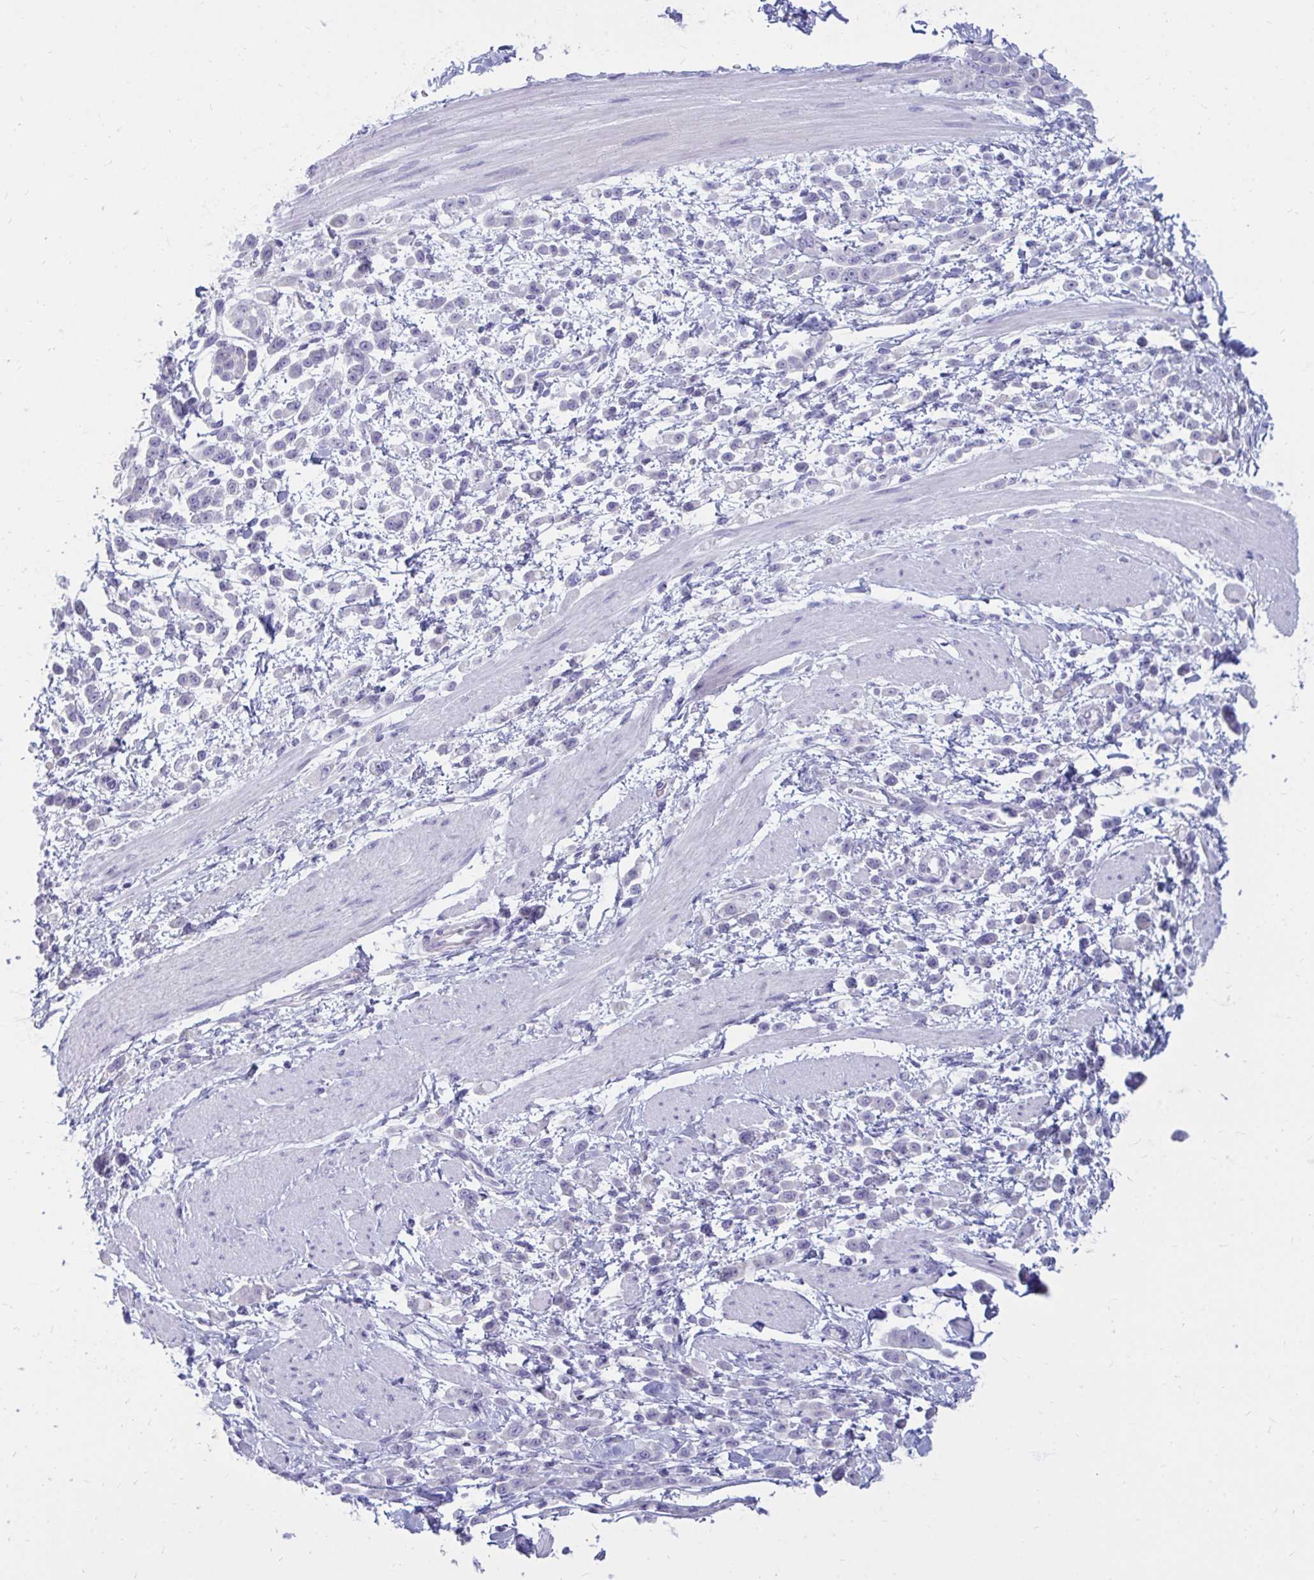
{"staining": {"intensity": "negative", "quantity": "none", "location": "none"}, "tissue": "pancreatic cancer", "cell_type": "Tumor cells", "image_type": "cancer", "snomed": [{"axis": "morphology", "description": "Normal tissue, NOS"}, {"axis": "morphology", "description": "Adenocarcinoma, NOS"}, {"axis": "topography", "description": "Pancreas"}], "caption": "Tumor cells show no significant expression in pancreatic cancer.", "gene": "NANOGNB", "patient": {"sex": "female", "age": 64}}